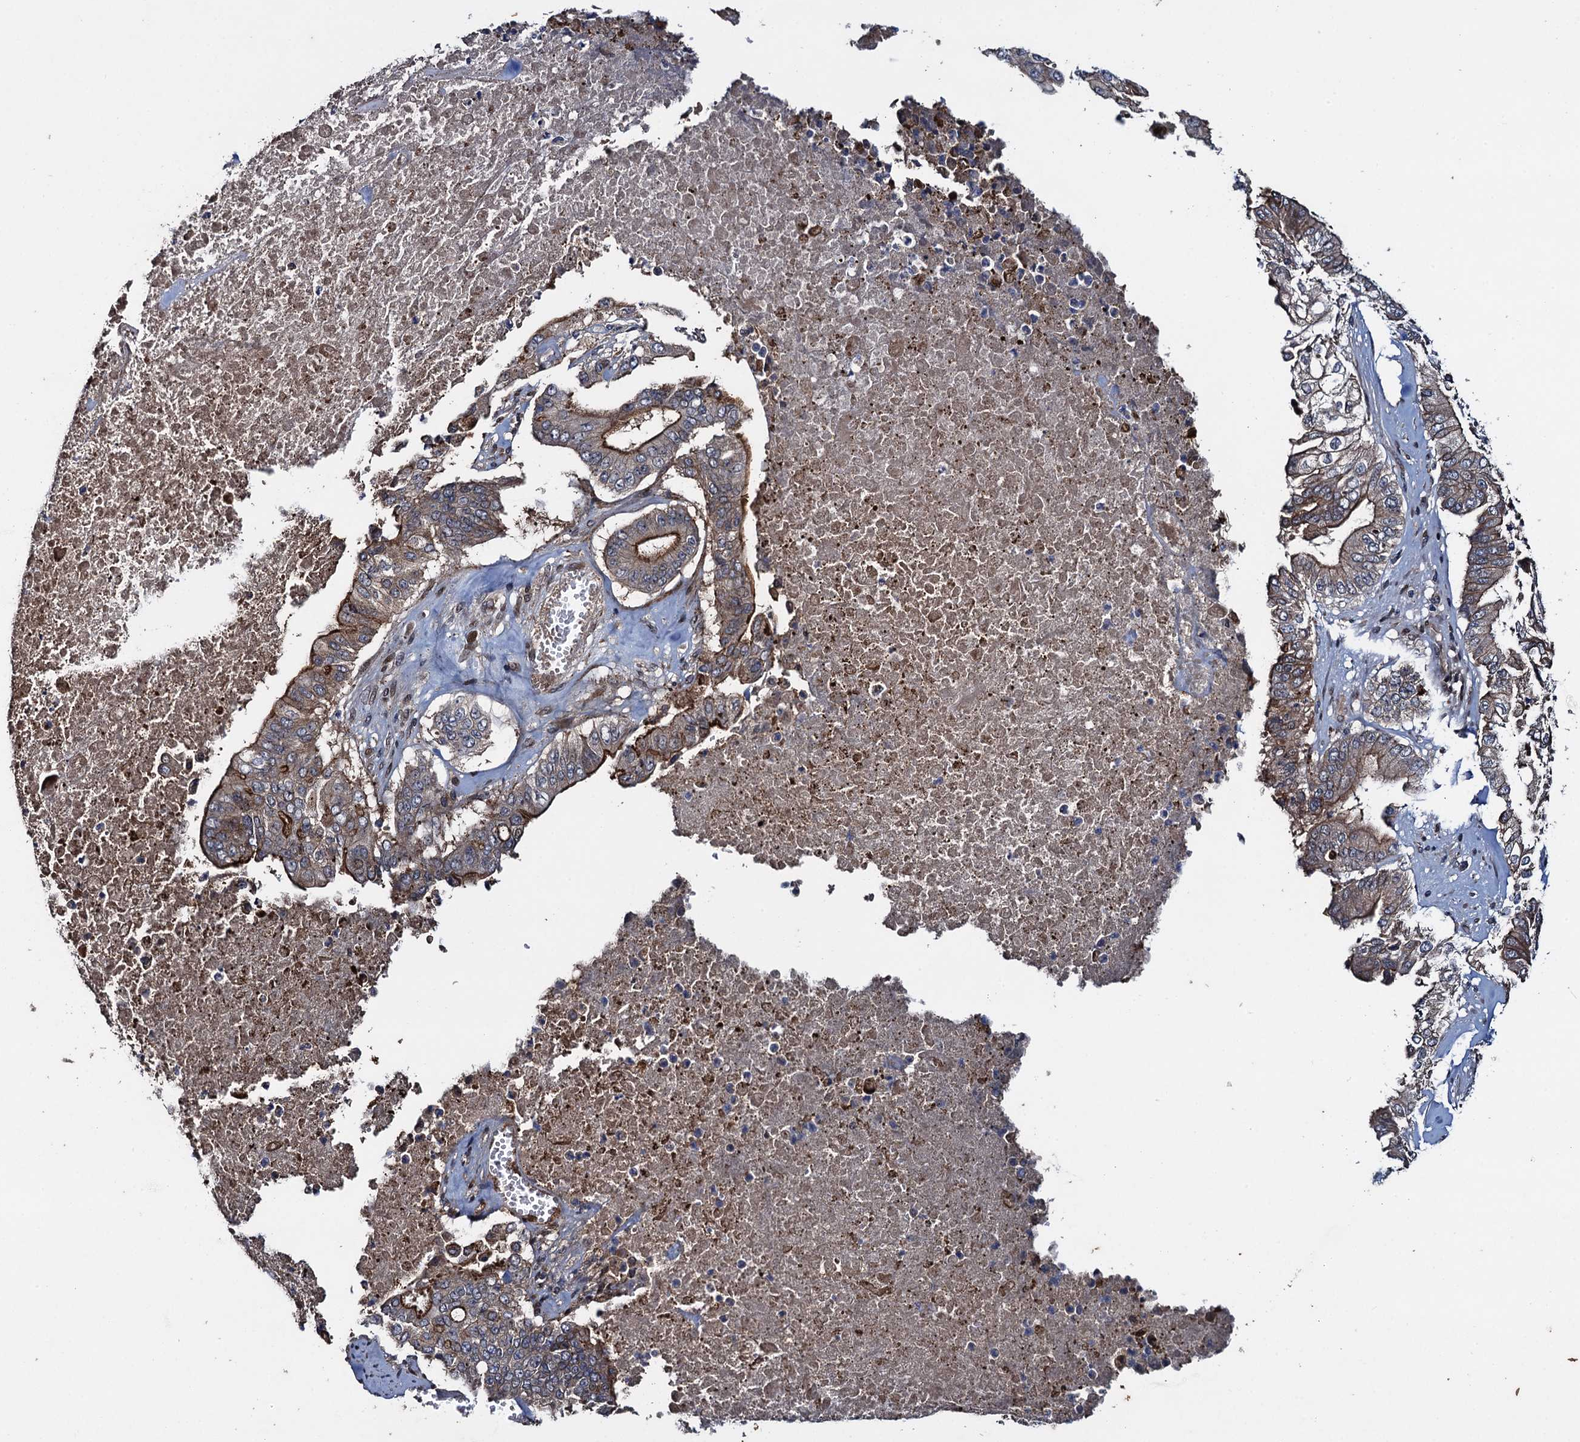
{"staining": {"intensity": "moderate", "quantity": ">75%", "location": "cytoplasmic/membranous"}, "tissue": "pancreatic cancer", "cell_type": "Tumor cells", "image_type": "cancer", "snomed": [{"axis": "morphology", "description": "Adenocarcinoma, NOS"}, {"axis": "topography", "description": "Pancreas"}], "caption": "A micrograph showing moderate cytoplasmic/membranous staining in approximately >75% of tumor cells in pancreatic cancer, as visualized by brown immunohistochemical staining.", "gene": "RHOBTB1", "patient": {"sex": "female", "age": 77}}